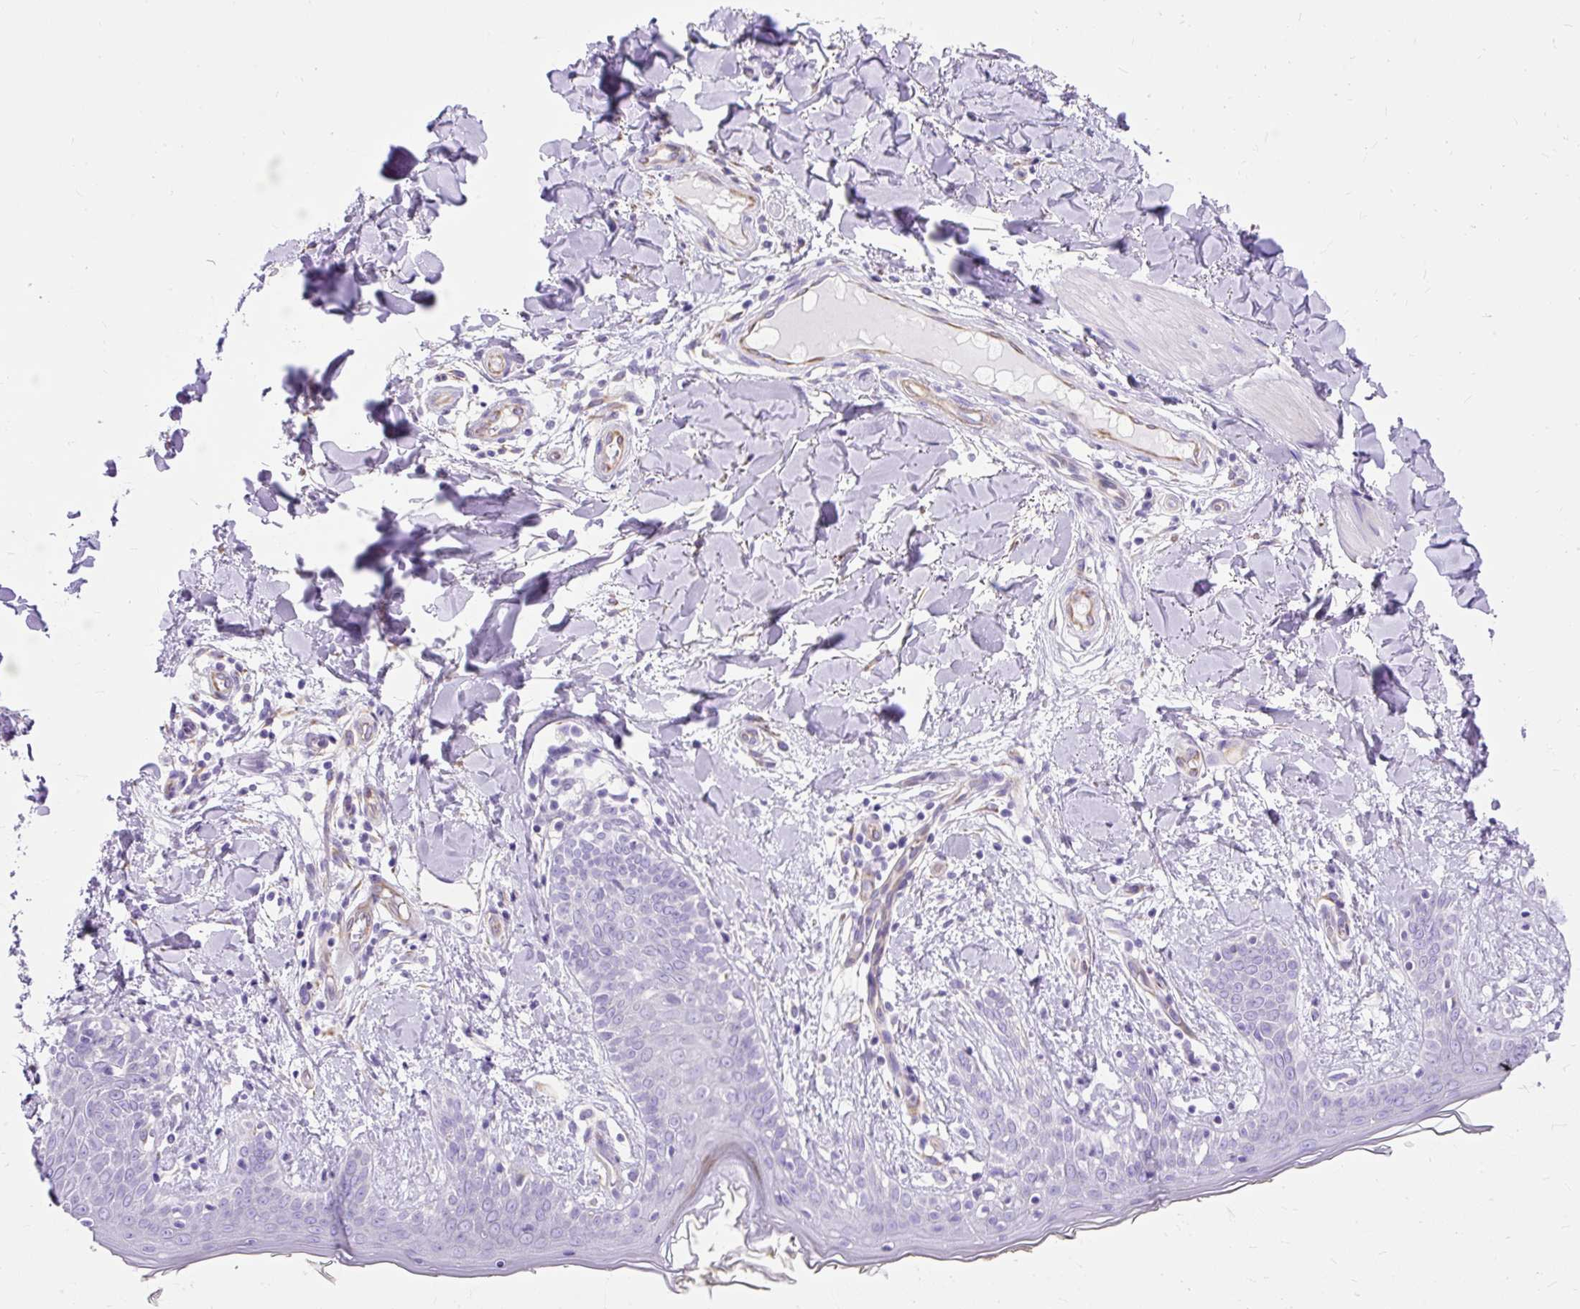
{"staining": {"intensity": "negative", "quantity": "none", "location": "none"}, "tissue": "skin", "cell_type": "Fibroblasts", "image_type": "normal", "snomed": [{"axis": "morphology", "description": "Normal tissue, NOS"}, {"axis": "topography", "description": "Skin"}], "caption": "This is an immunohistochemistry (IHC) photomicrograph of unremarkable skin. There is no staining in fibroblasts.", "gene": "MYO6", "patient": {"sex": "female", "age": 34}}